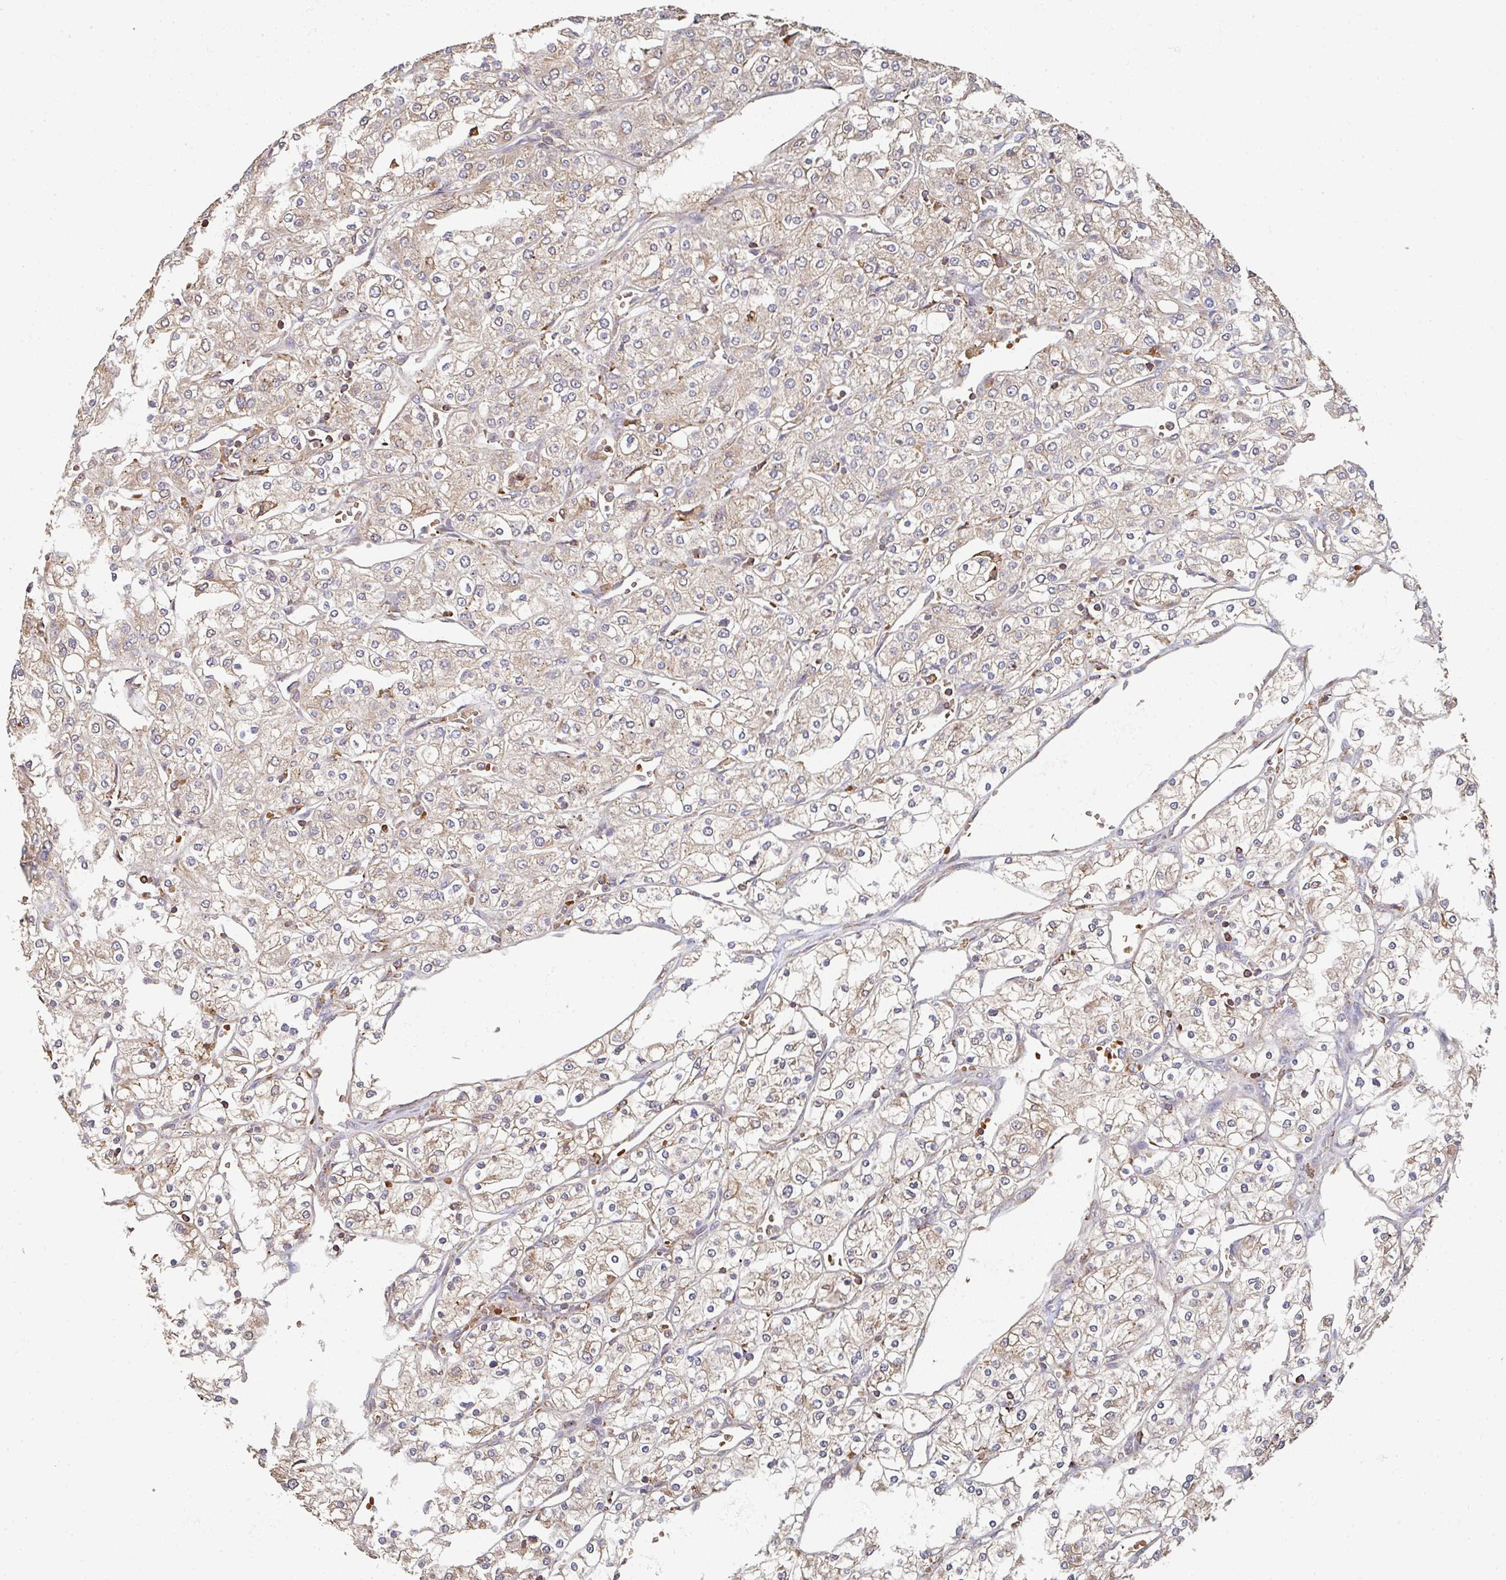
{"staining": {"intensity": "weak", "quantity": ">75%", "location": "cytoplasmic/membranous"}, "tissue": "renal cancer", "cell_type": "Tumor cells", "image_type": "cancer", "snomed": [{"axis": "morphology", "description": "Adenocarcinoma, NOS"}, {"axis": "topography", "description": "Kidney"}], "caption": "Protein staining shows weak cytoplasmic/membranous positivity in about >75% of tumor cells in renal cancer (adenocarcinoma). (DAB (3,3'-diaminobenzidine) IHC with brightfield microscopy, high magnification).", "gene": "POLG", "patient": {"sex": "male", "age": 80}}